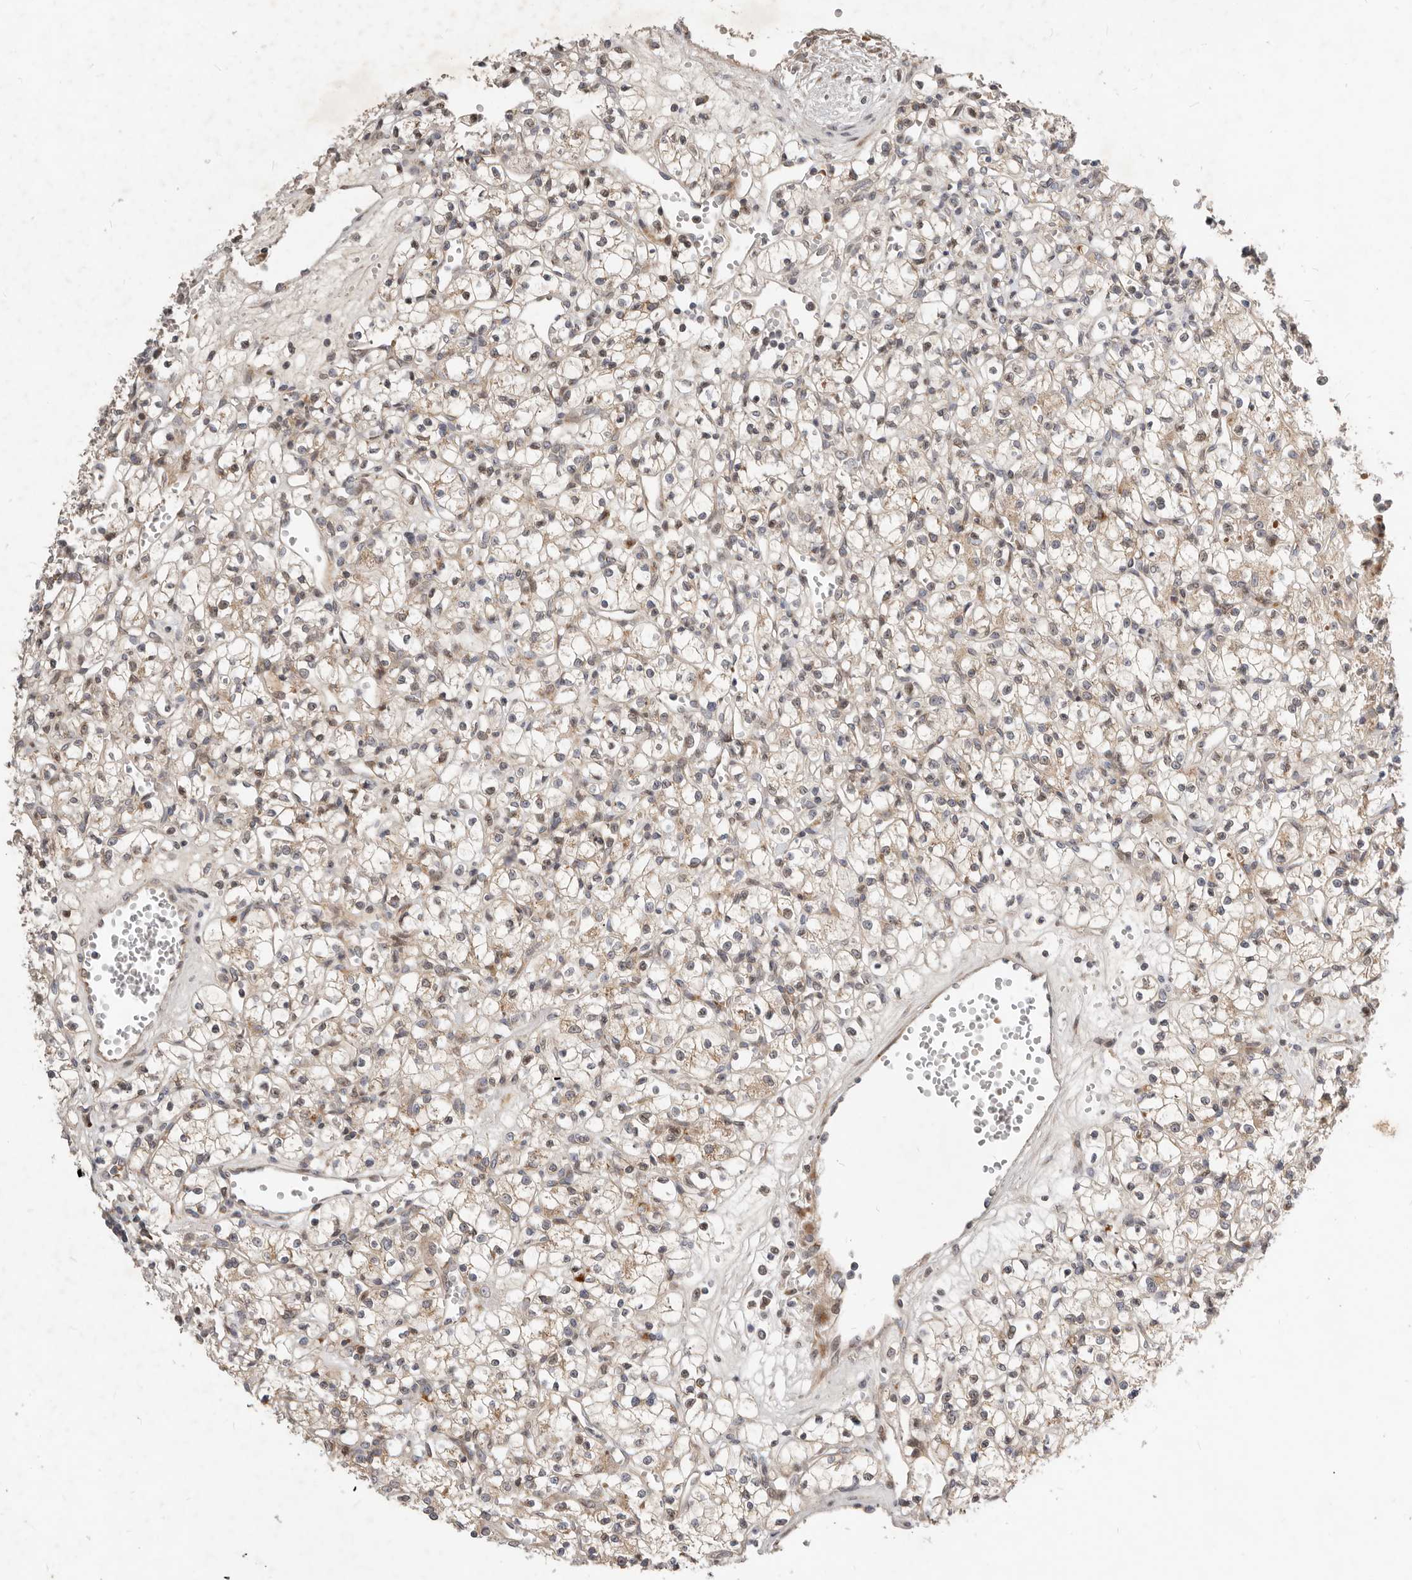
{"staining": {"intensity": "weak", "quantity": ">75%", "location": "cytoplasmic/membranous"}, "tissue": "renal cancer", "cell_type": "Tumor cells", "image_type": "cancer", "snomed": [{"axis": "morphology", "description": "Adenocarcinoma, NOS"}, {"axis": "topography", "description": "Kidney"}], "caption": "The histopathology image reveals staining of renal adenocarcinoma, revealing weak cytoplasmic/membranous protein positivity (brown color) within tumor cells. Using DAB (3,3'-diaminobenzidine) (brown) and hematoxylin (blue) stains, captured at high magnification using brightfield microscopy.", "gene": "NPY4R", "patient": {"sex": "female", "age": 59}}